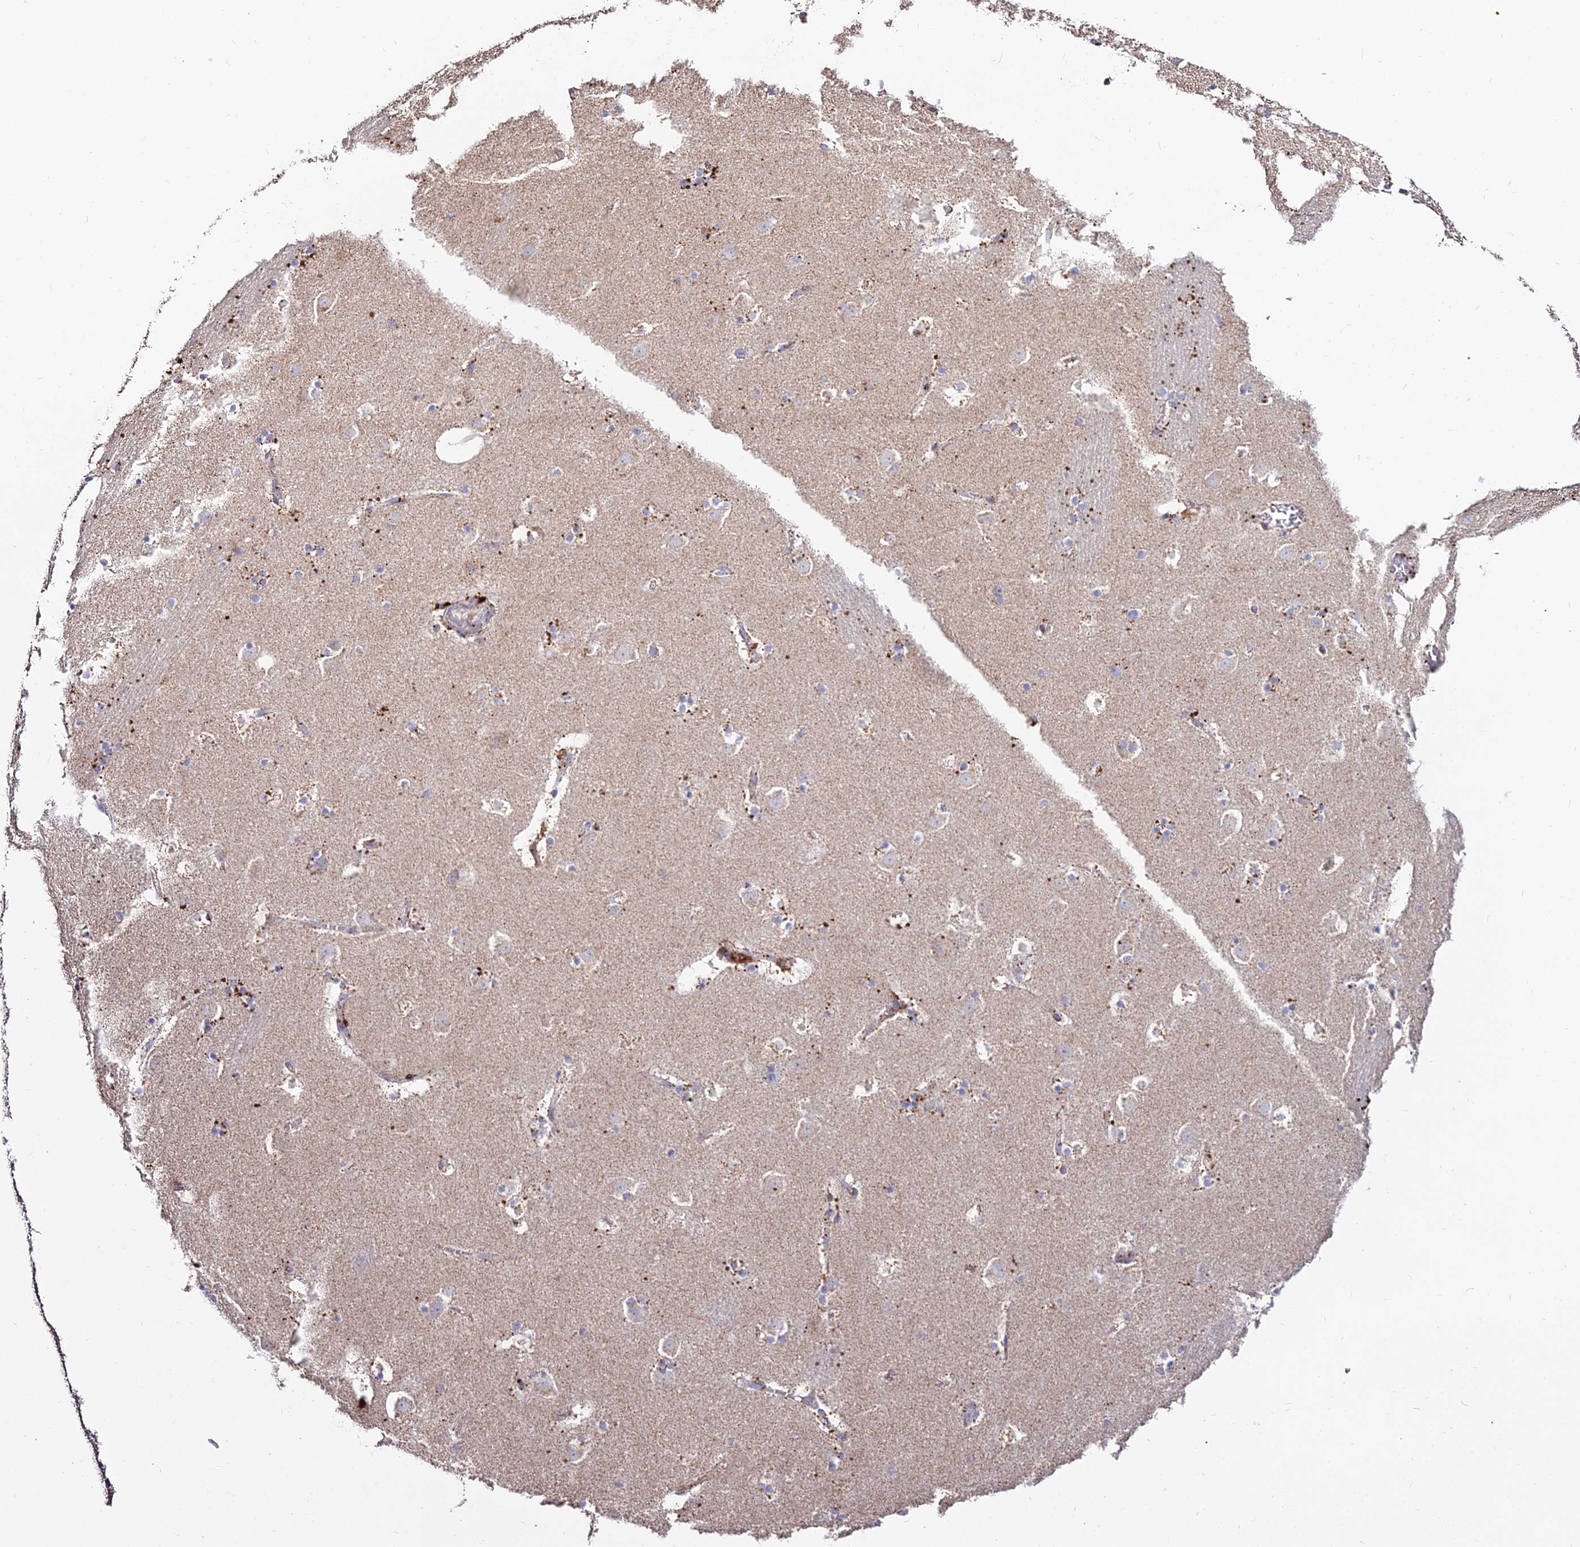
{"staining": {"intensity": "moderate", "quantity": "<25%", "location": "cytoplasmic/membranous"}, "tissue": "caudate", "cell_type": "Glial cells", "image_type": "normal", "snomed": [{"axis": "morphology", "description": "Normal tissue, NOS"}, {"axis": "topography", "description": "Lateral ventricle wall"}], "caption": "Protein staining of normal caudate shows moderate cytoplasmic/membranous staining in approximately <25% of glial cells.", "gene": "PNLIPRP3", "patient": {"sex": "male", "age": 45}}